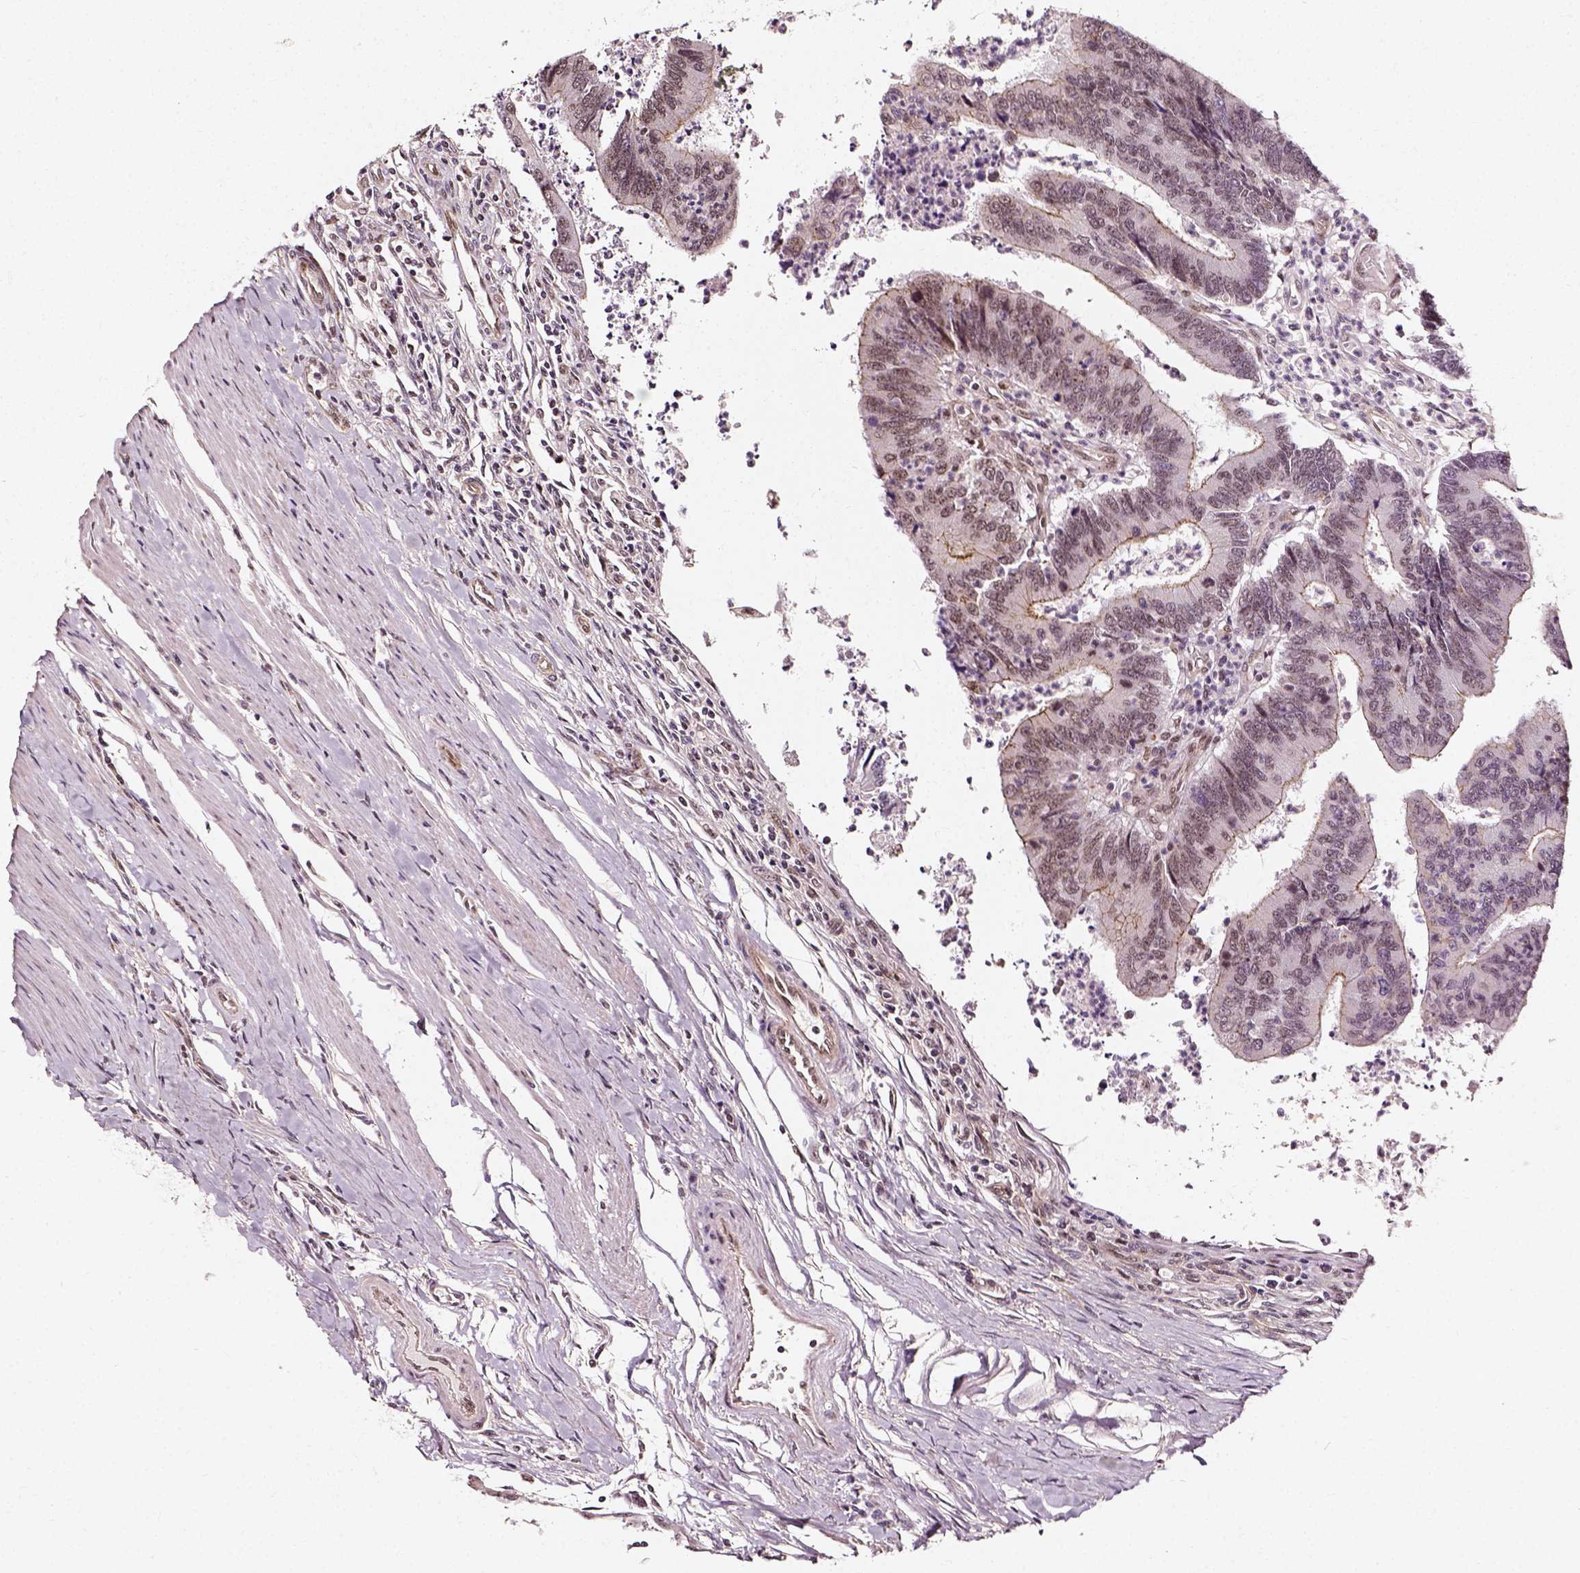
{"staining": {"intensity": "weak", "quantity": ">75%", "location": "nuclear"}, "tissue": "colorectal cancer", "cell_type": "Tumor cells", "image_type": "cancer", "snomed": [{"axis": "morphology", "description": "Adenocarcinoma, NOS"}, {"axis": "topography", "description": "Colon"}], "caption": "This micrograph exhibits immunohistochemistry (IHC) staining of human colorectal cancer (adenocarcinoma), with low weak nuclear staining in about >75% of tumor cells.", "gene": "NACC1", "patient": {"sex": "female", "age": 67}}